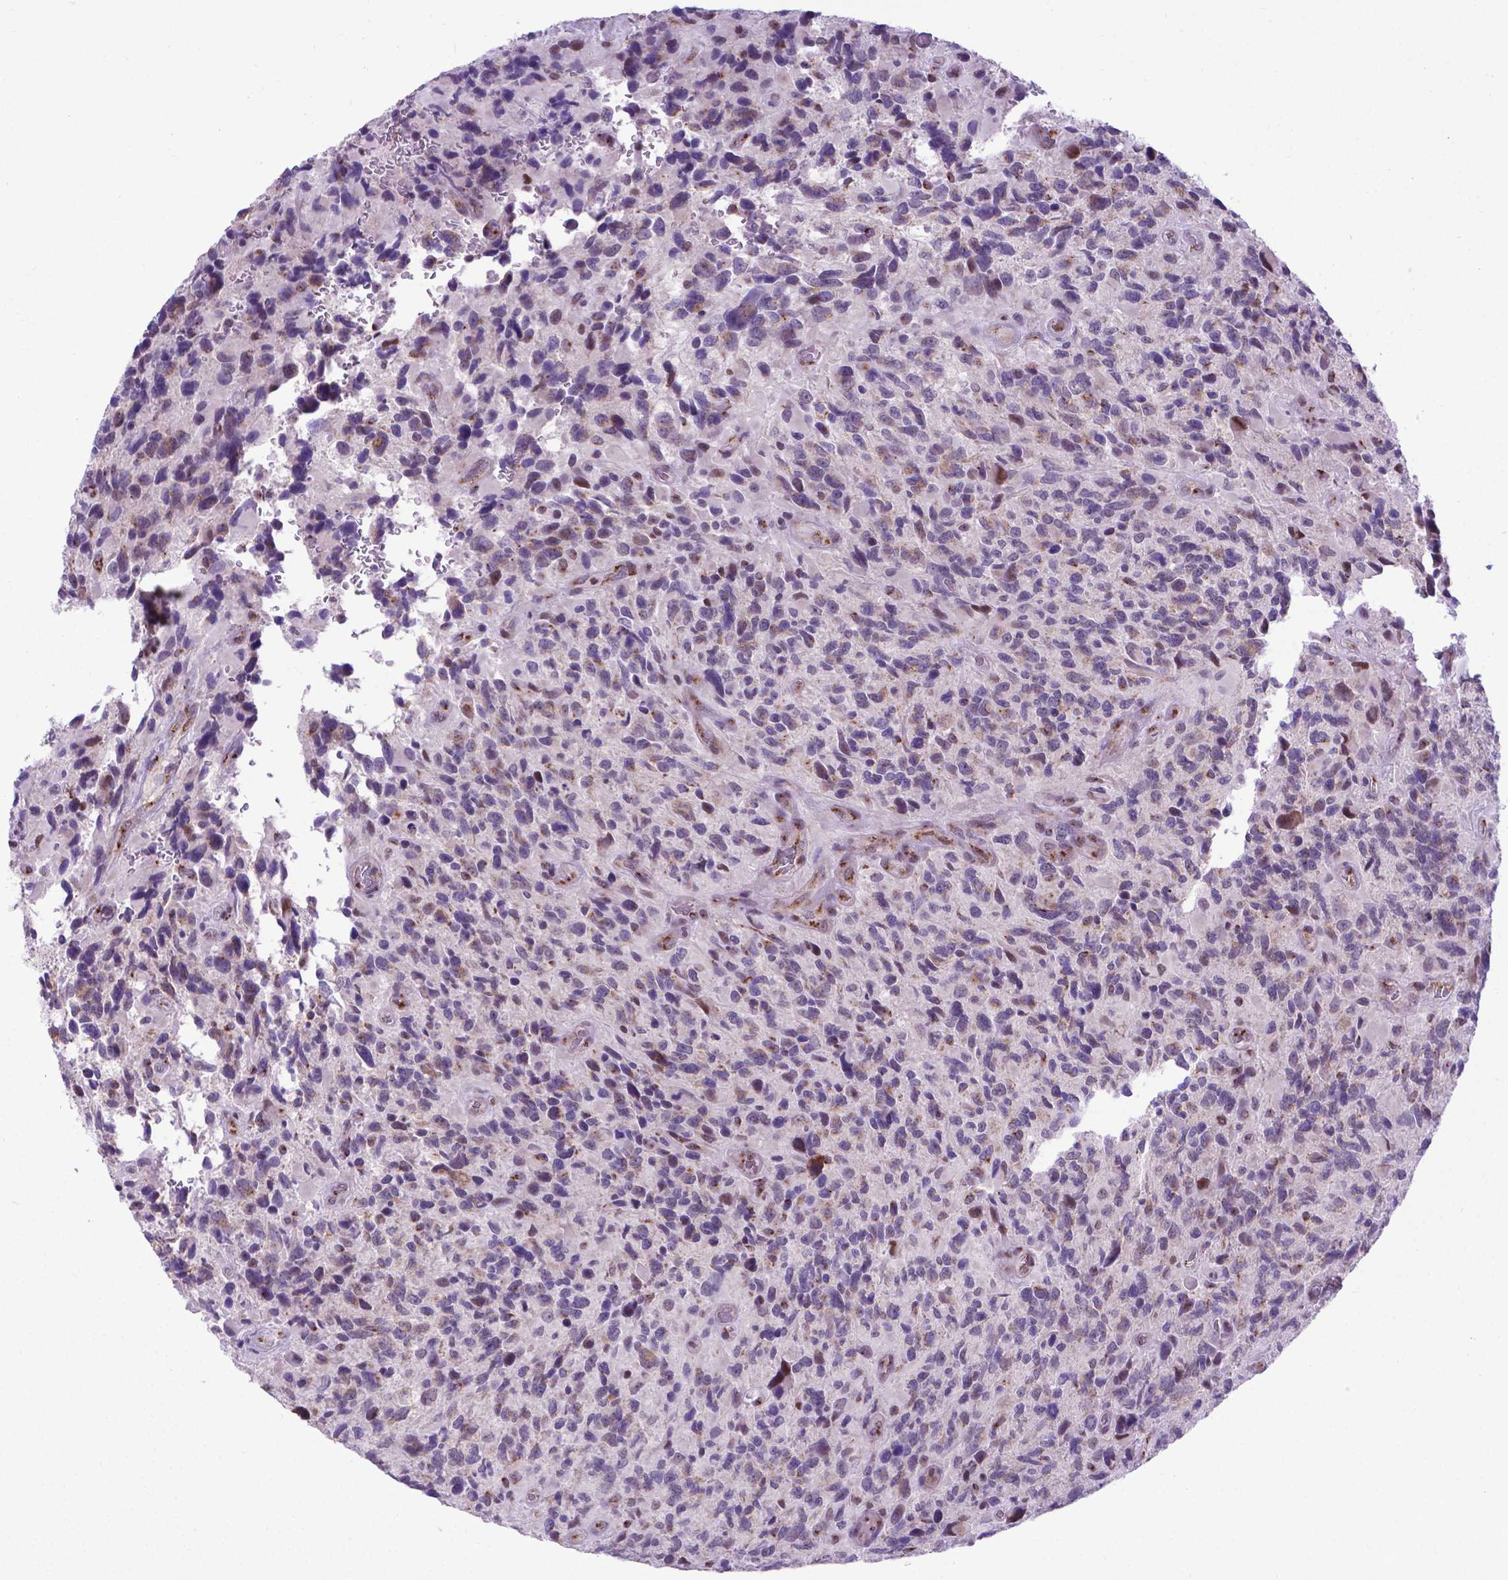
{"staining": {"intensity": "moderate", "quantity": "<25%", "location": "nuclear"}, "tissue": "glioma", "cell_type": "Tumor cells", "image_type": "cancer", "snomed": [{"axis": "morphology", "description": "Glioma, malignant, High grade"}, {"axis": "topography", "description": "Brain"}], "caption": "A low amount of moderate nuclear positivity is identified in approximately <25% of tumor cells in glioma tissue.", "gene": "MRPL10", "patient": {"sex": "male", "age": 46}}